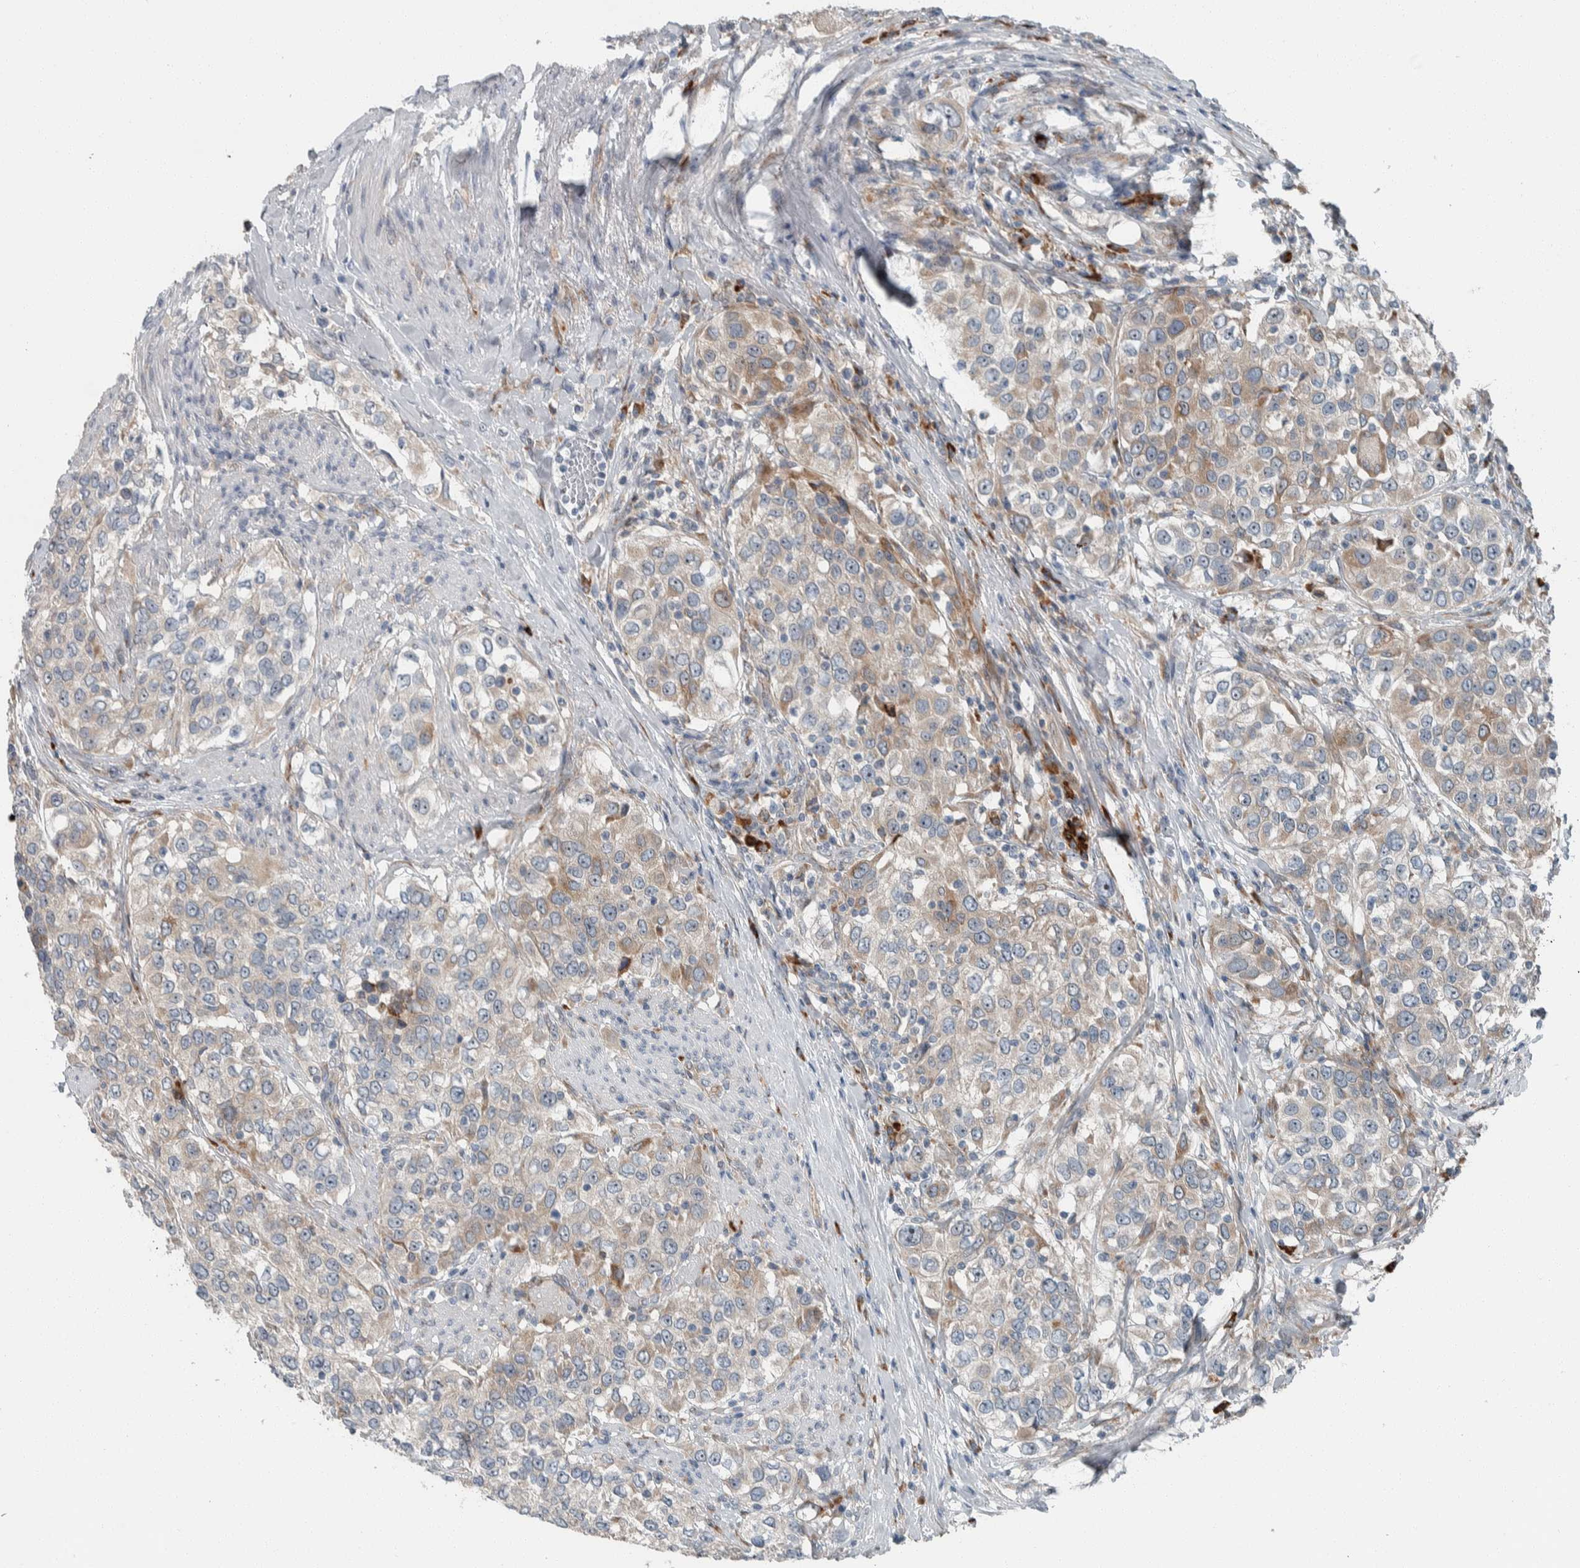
{"staining": {"intensity": "weak", "quantity": "25%-75%", "location": "cytoplasmic/membranous"}, "tissue": "urothelial cancer", "cell_type": "Tumor cells", "image_type": "cancer", "snomed": [{"axis": "morphology", "description": "Urothelial carcinoma, High grade"}, {"axis": "topography", "description": "Urinary bladder"}], "caption": "Immunohistochemistry (IHC) of human urothelial cancer shows low levels of weak cytoplasmic/membranous expression in about 25%-75% of tumor cells.", "gene": "USP25", "patient": {"sex": "female", "age": 80}}